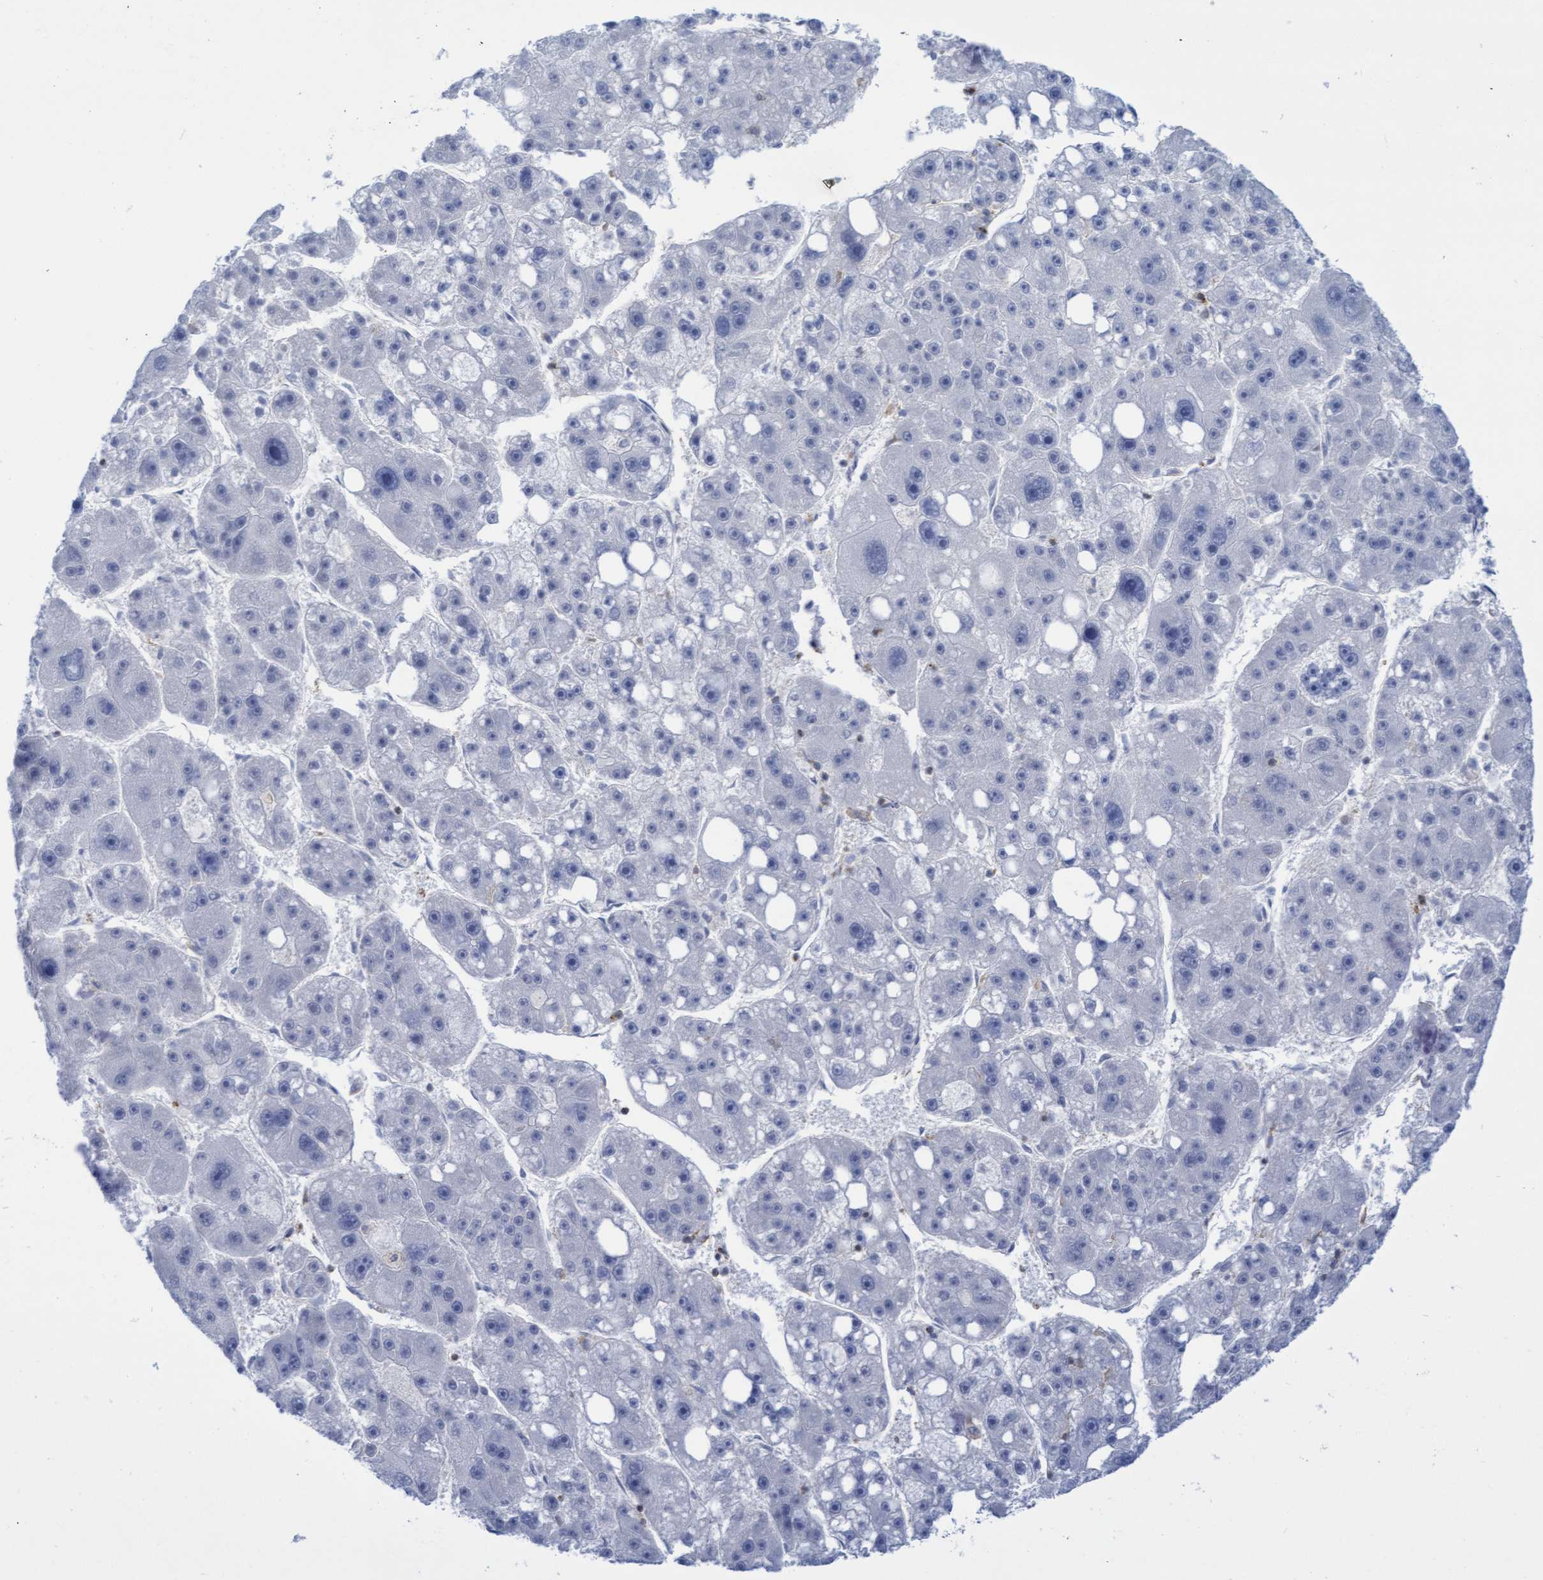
{"staining": {"intensity": "negative", "quantity": "none", "location": "none"}, "tissue": "liver cancer", "cell_type": "Tumor cells", "image_type": "cancer", "snomed": [{"axis": "morphology", "description": "Carcinoma, Hepatocellular, NOS"}, {"axis": "topography", "description": "Liver"}], "caption": "Tumor cells are negative for protein expression in human liver cancer (hepatocellular carcinoma).", "gene": "FNBP1", "patient": {"sex": "female", "age": 61}}